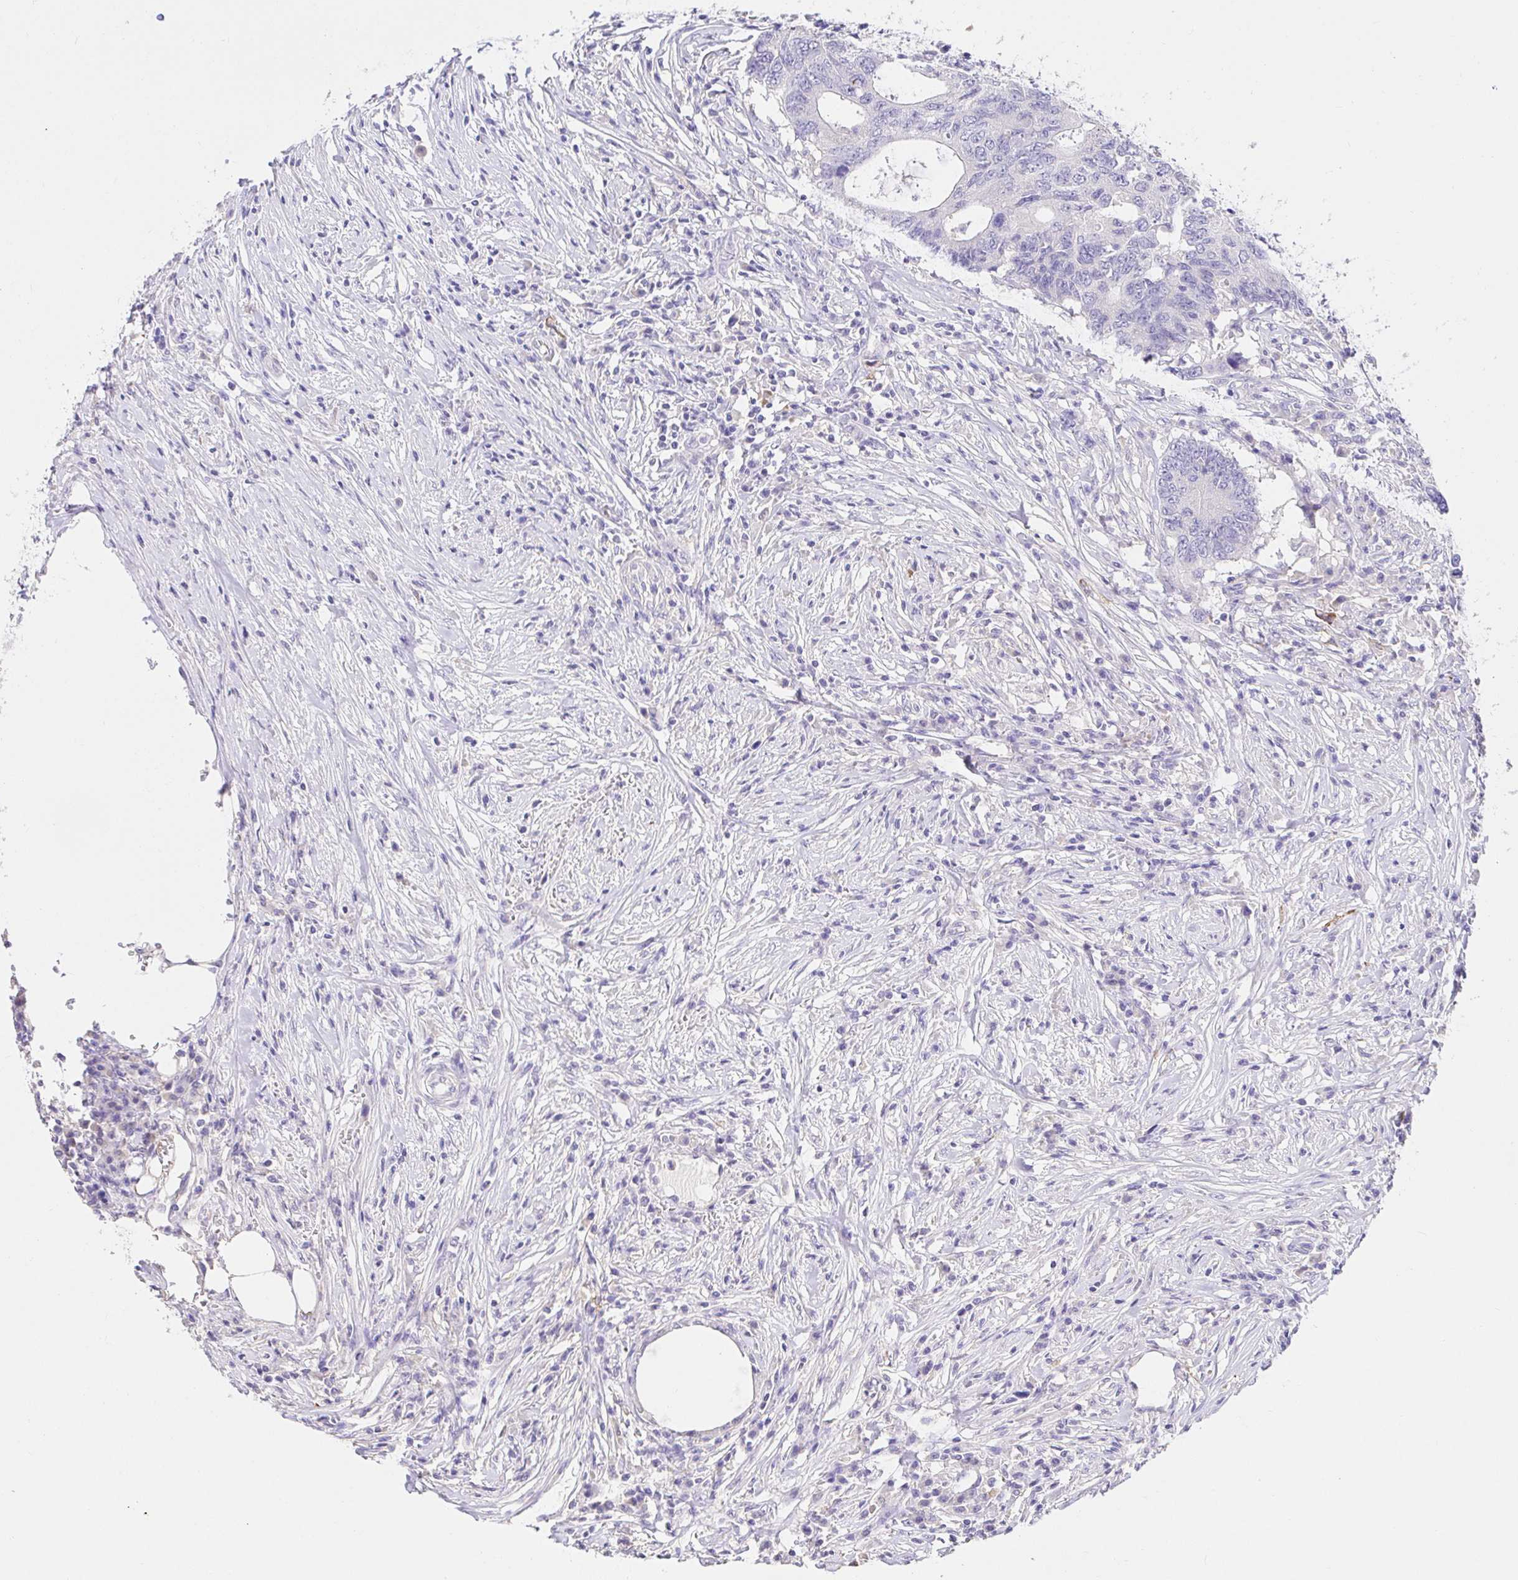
{"staining": {"intensity": "negative", "quantity": "none", "location": "none"}, "tissue": "colorectal cancer", "cell_type": "Tumor cells", "image_type": "cancer", "snomed": [{"axis": "morphology", "description": "Adenocarcinoma, NOS"}, {"axis": "topography", "description": "Colon"}], "caption": "A histopathology image of human adenocarcinoma (colorectal) is negative for staining in tumor cells. (DAB immunohistochemistry (IHC), high magnification).", "gene": "CDO1", "patient": {"sex": "male", "age": 71}}